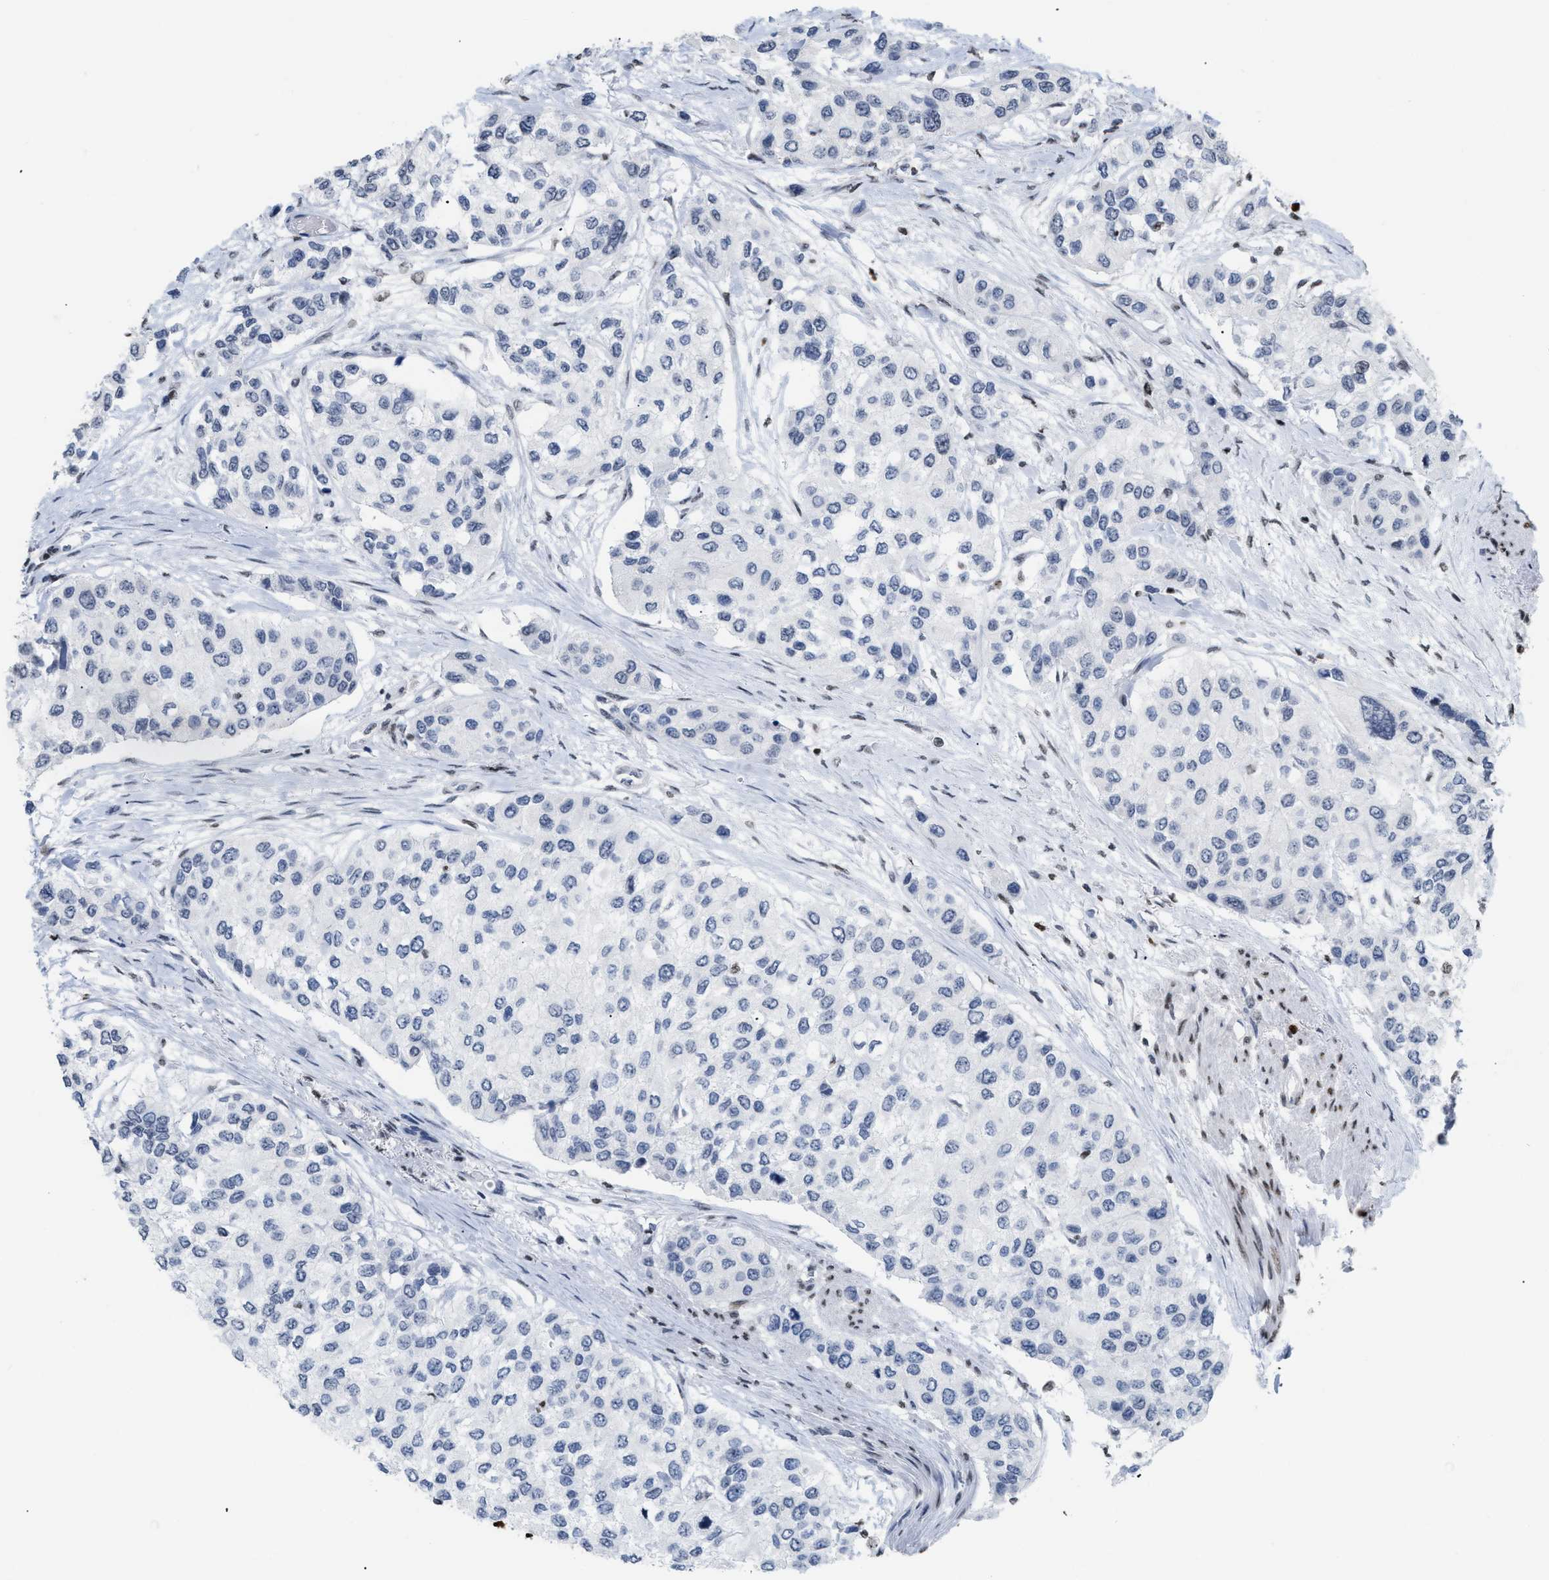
{"staining": {"intensity": "negative", "quantity": "none", "location": "none"}, "tissue": "urothelial cancer", "cell_type": "Tumor cells", "image_type": "cancer", "snomed": [{"axis": "morphology", "description": "Urothelial carcinoma, High grade"}, {"axis": "topography", "description": "Urinary bladder"}], "caption": "Immunohistochemistry (IHC) image of neoplastic tissue: urothelial cancer stained with DAB (3,3'-diaminobenzidine) reveals no significant protein positivity in tumor cells. (DAB immunohistochemistry visualized using brightfield microscopy, high magnification).", "gene": "HMGN2", "patient": {"sex": "female", "age": 56}}